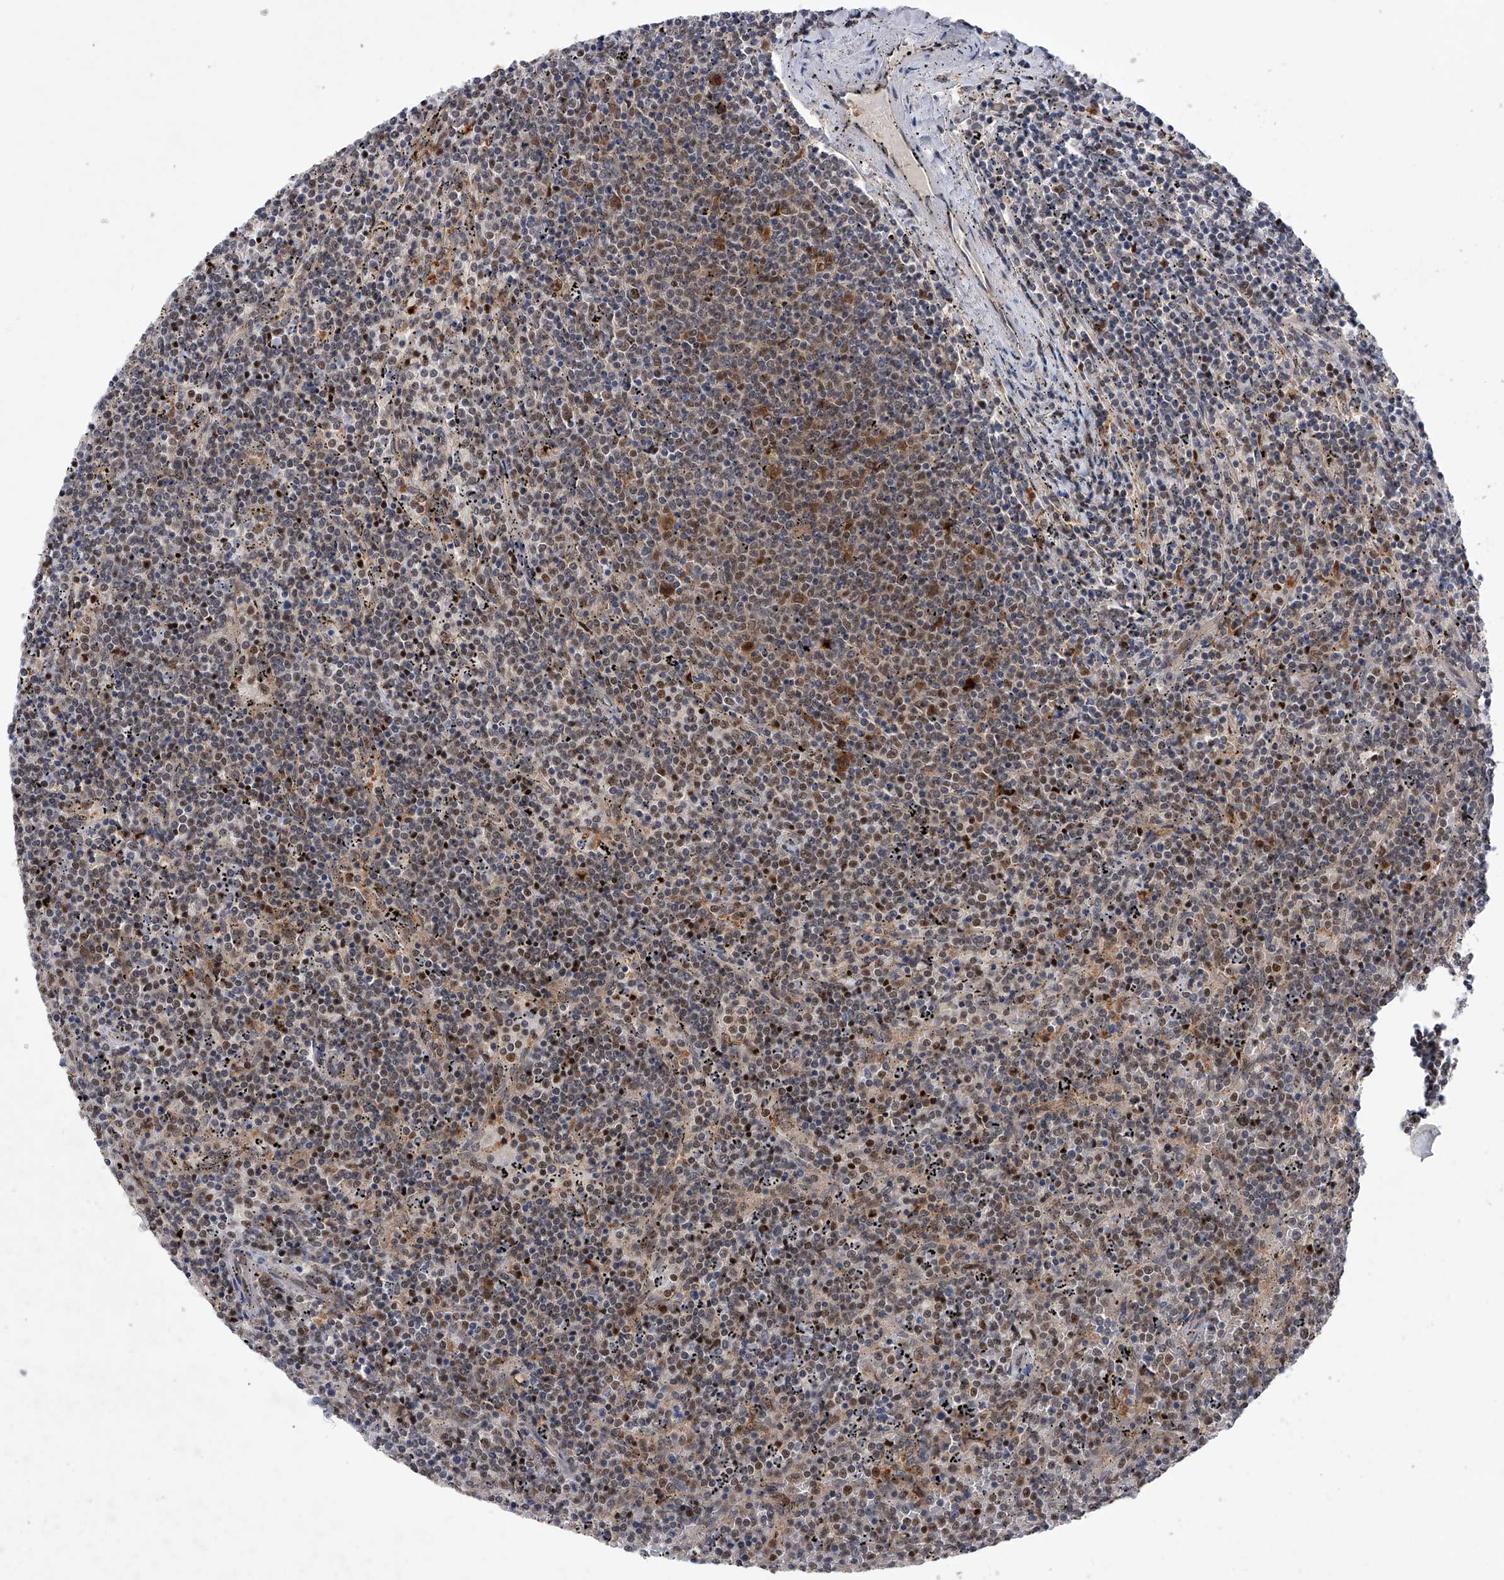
{"staining": {"intensity": "moderate", "quantity": "25%-75%", "location": "cytoplasmic/membranous,nuclear"}, "tissue": "lymphoma", "cell_type": "Tumor cells", "image_type": "cancer", "snomed": [{"axis": "morphology", "description": "Malignant lymphoma, non-Hodgkin's type, Low grade"}, {"axis": "topography", "description": "Spleen"}], "caption": "IHC histopathology image of neoplastic tissue: human malignant lymphoma, non-Hodgkin's type (low-grade) stained using immunohistochemistry exhibits medium levels of moderate protein expression localized specifically in the cytoplasmic/membranous and nuclear of tumor cells, appearing as a cytoplasmic/membranous and nuclear brown color.", "gene": "RWDD2A", "patient": {"sex": "female", "age": 50}}